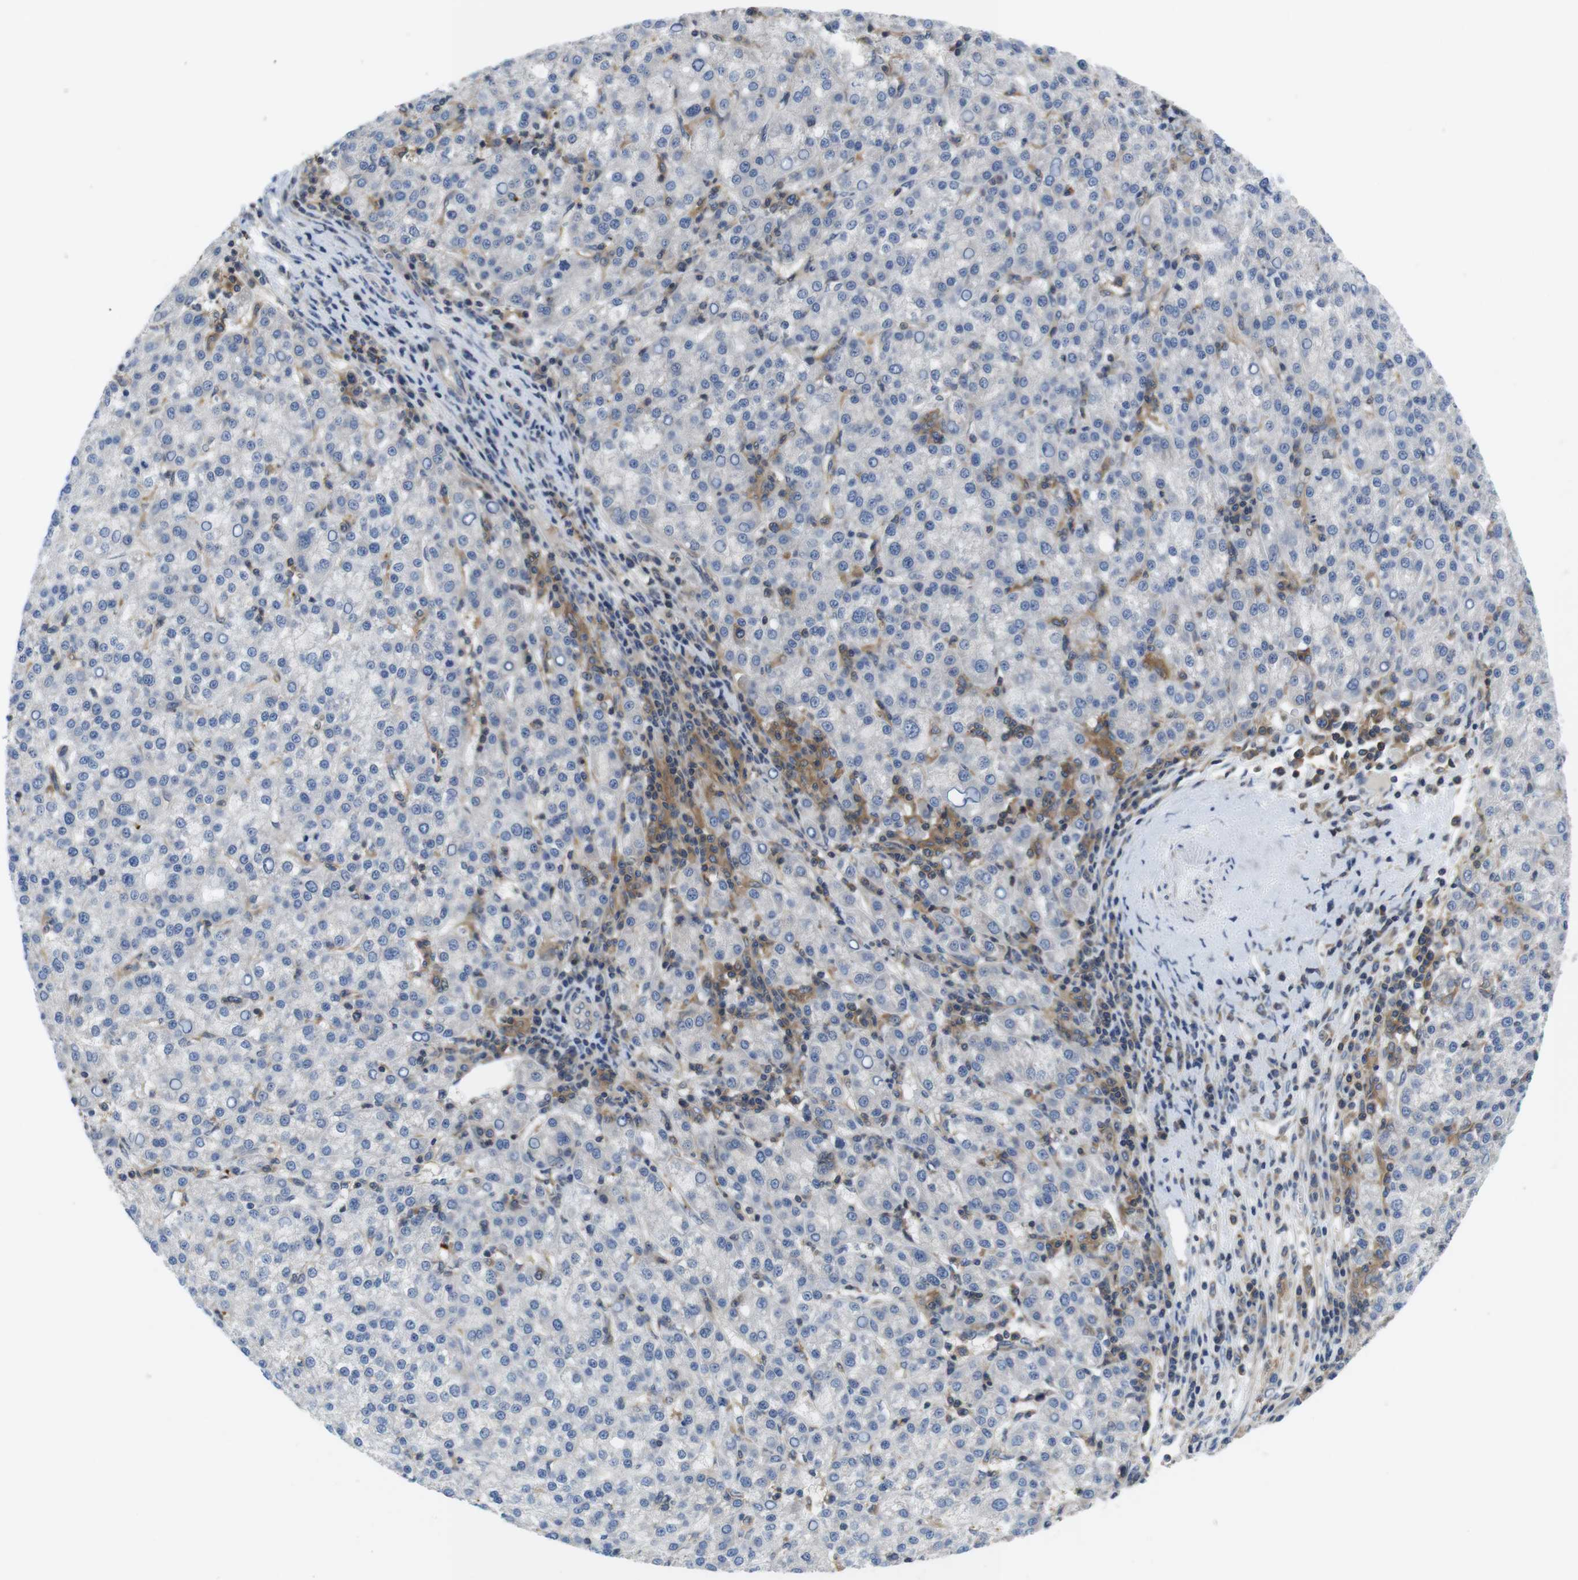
{"staining": {"intensity": "negative", "quantity": "none", "location": "none"}, "tissue": "liver cancer", "cell_type": "Tumor cells", "image_type": "cancer", "snomed": [{"axis": "morphology", "description": "Carcinoma, Hepatocellular, NOS"}, {"axis": "topography", "description": "Liver"}], "caption": "Tumor cells are negative for protein expression in human hepatocellular carcinoma (liver).", "gene": "HERPUD2", "patient": {"sex": "female", "age": 58}}